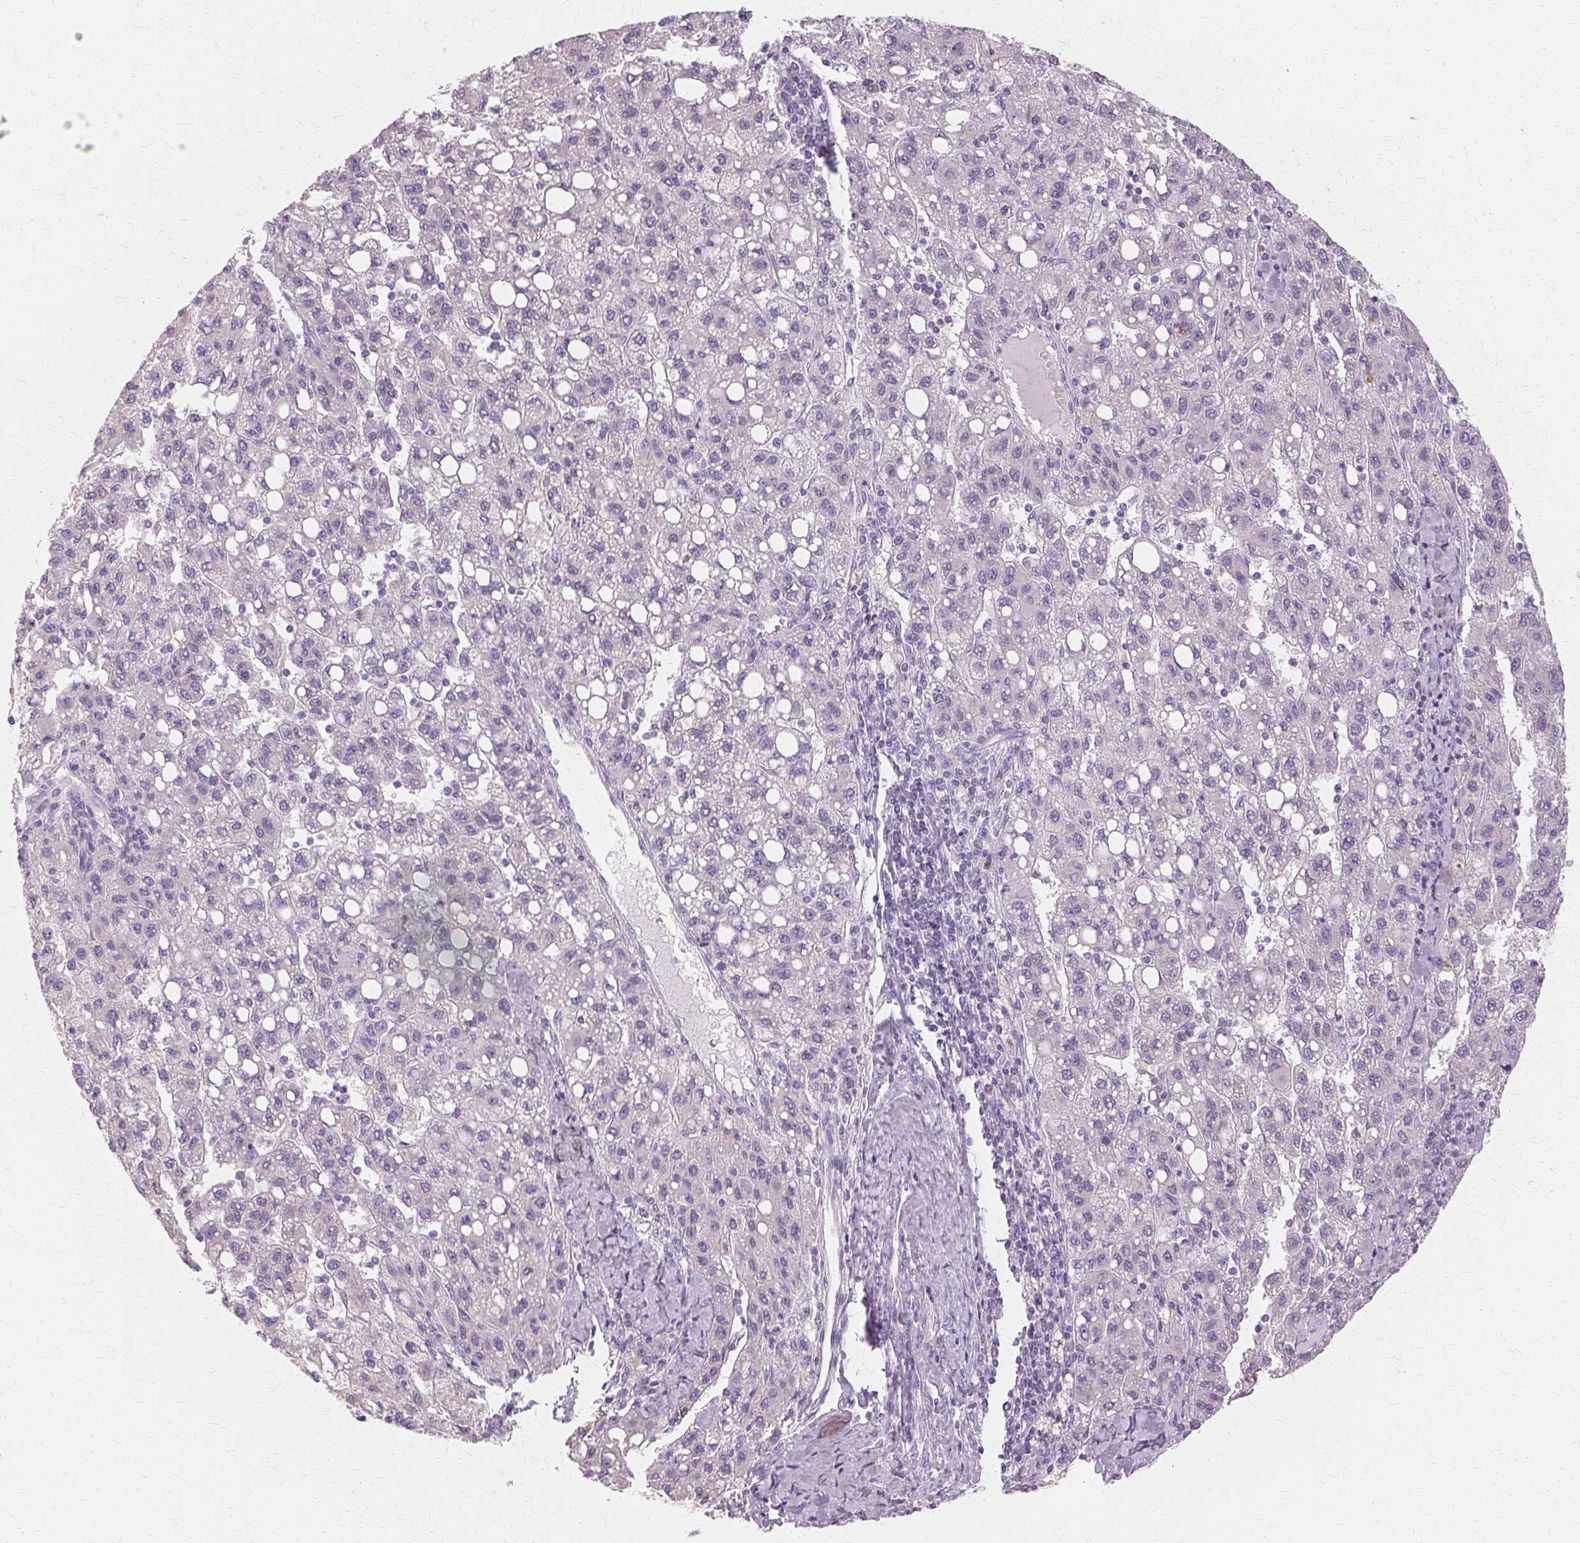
{"staining": {"intensity": "negative", "quantity": "none", "location": "none"}, "tissue": "liver cancer", "cell_type": "Tumor cells", "image_type": "cancer", "snomed": [{"axis": "morphology", "description": "Carcinoma, Hepatocellular, NOS"}, {"axis": "topography", "description": "Liver"}], "caption": "Protein analysis of liver cancer (hepatocellular carcinoma) reveals no significant positivity in tumor cells.", "gene": "FCRL3", "patient": {"sex": "female", "age": 82}}